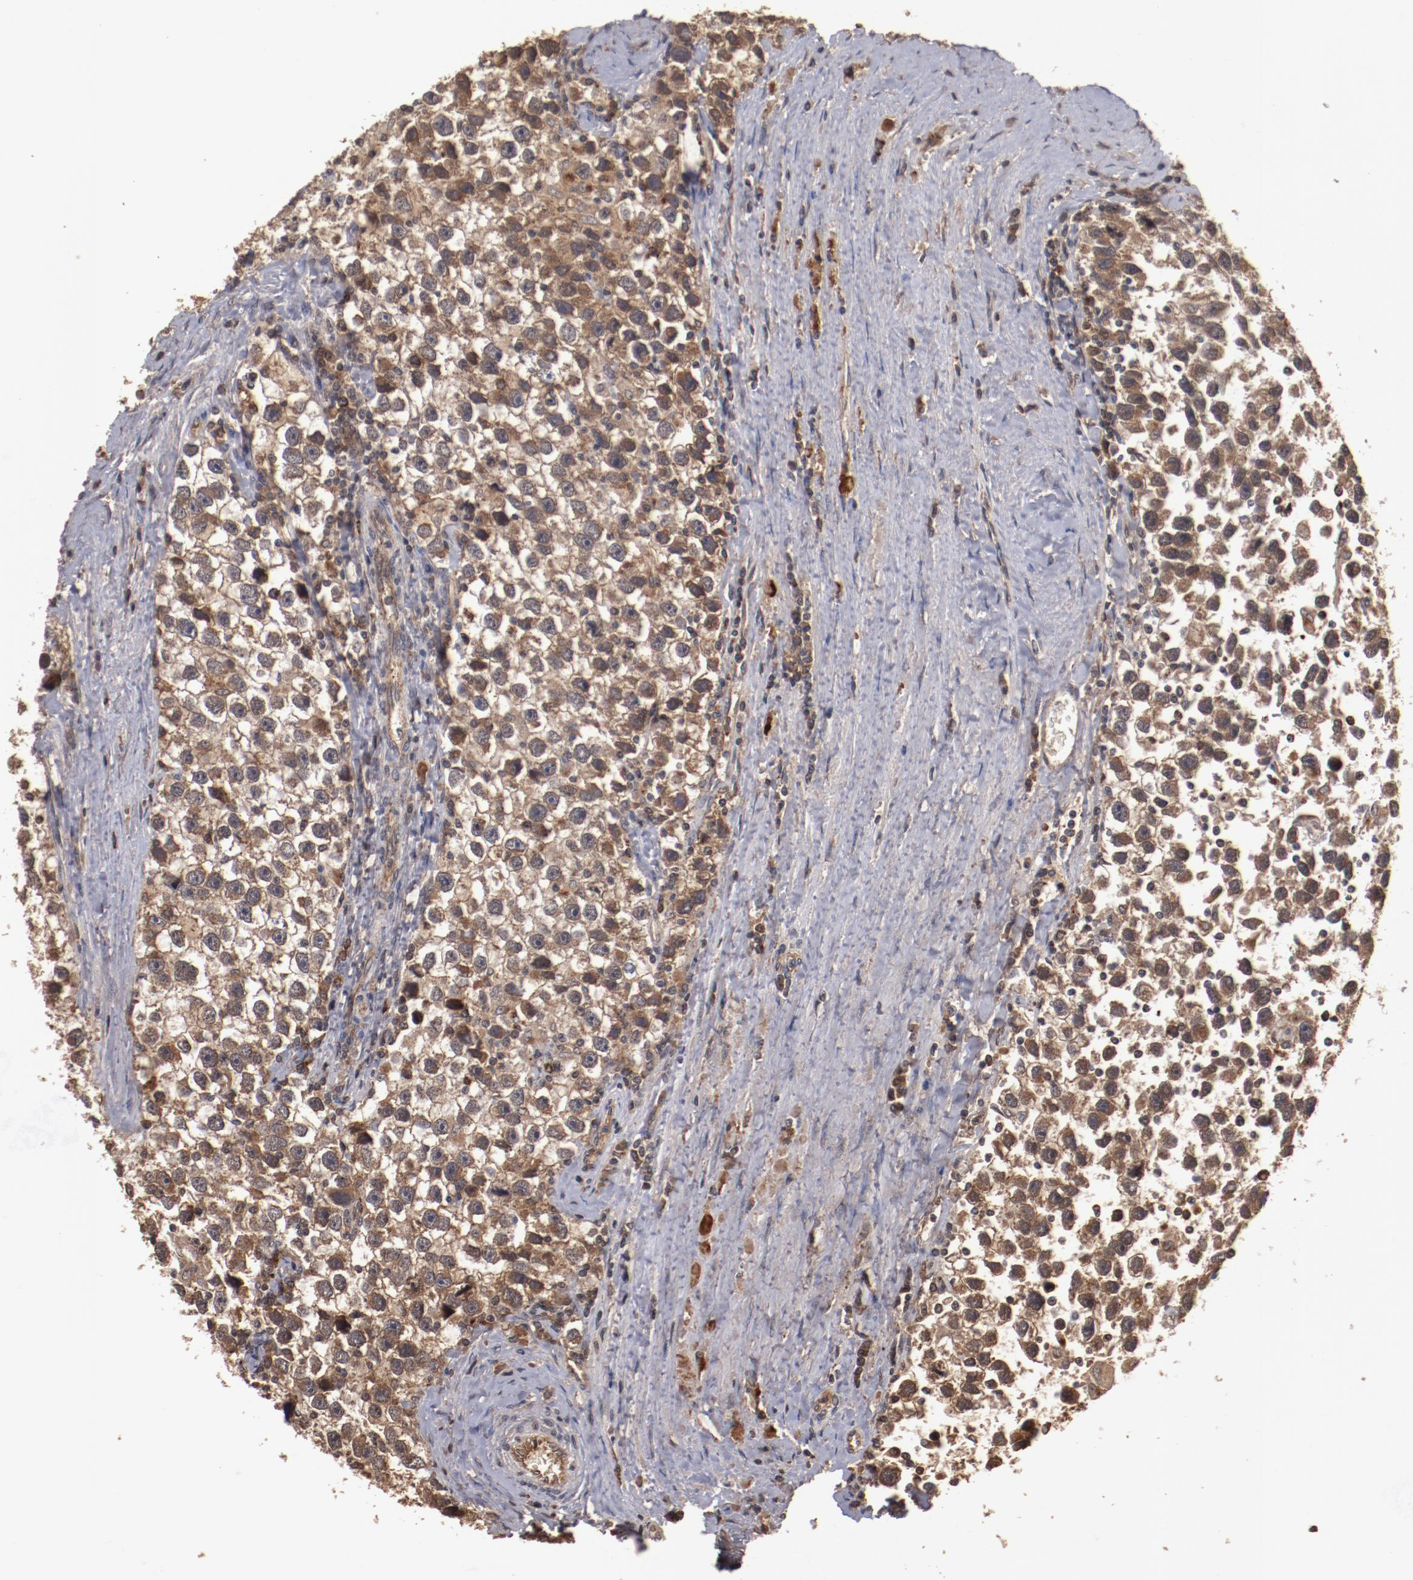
{"staining": {"intensity": "moderate", "quantity": ">75%", "location": "cytoplasmic/membranous"}, "tissue": "testis cancer", "cell_type": "Tumor cells", "image_type": "cancer", "snomed": [{"axis": "morphology", "description": "Seminoma, NOS"}, {"axis": "topography", "description": "Testis"}], "caption": "Testis cancer (seminoma) was stained to show a protein in brown. There is medium levels of moderate cytoplasmic/membranous expression in approximately >75% of tumor cells.", "gene": "TENM1", "patient": {"sex": "male", "age": 43}}